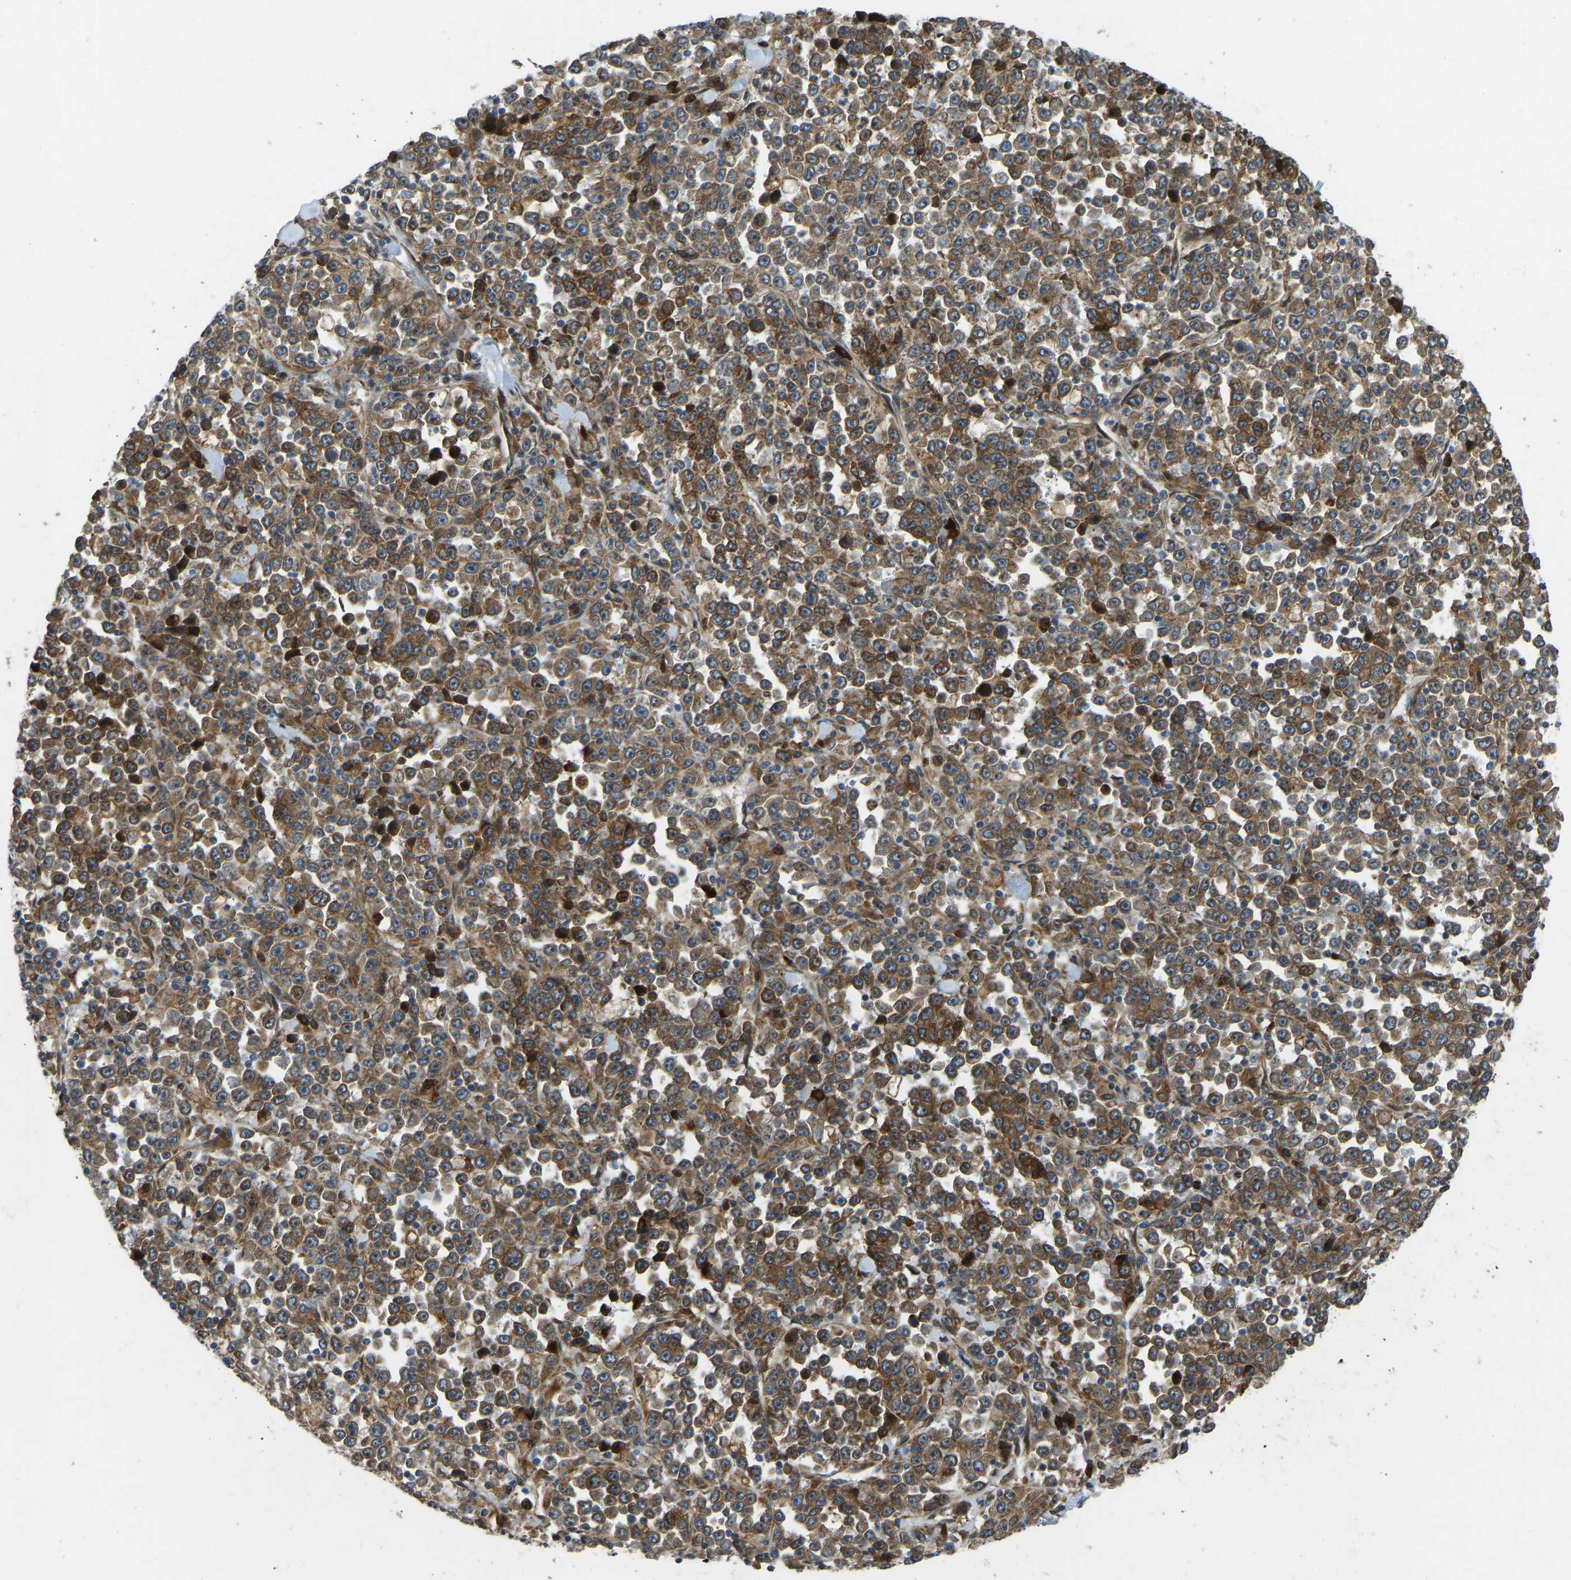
{"staining": {"intensity": "strong", "quantity": ">75%", "location": "cytoplasmic/membranous"}, "tissue": "stomach cancer", "cell_type": "Tumor cells", "image_type": "cancer", "snomed": [{"axis": "morphology", "description": "Normal tissue, NOS"}, {"axis": "morphology", "description": "Adenocarcinoma, NOS"}, {"axis": "topography", "description": "Stomach, upper"}, {"axis": "topography", "description": "Stomach"}], "caption": "High-power microscopy captured an immunohistochemistry (IHC) image of adenocarcinoma (stomach), revealing strong cytoplasmic/membranous expression in approximately >75% of tumor cells. The staining was performed using DAB to visualize the protein expression in brown, while the nuclei were stained in blue with hematoxylin (Magnification: 20x).", "gene": "OS9", "patient": {"sex": "male", "age": 59}}